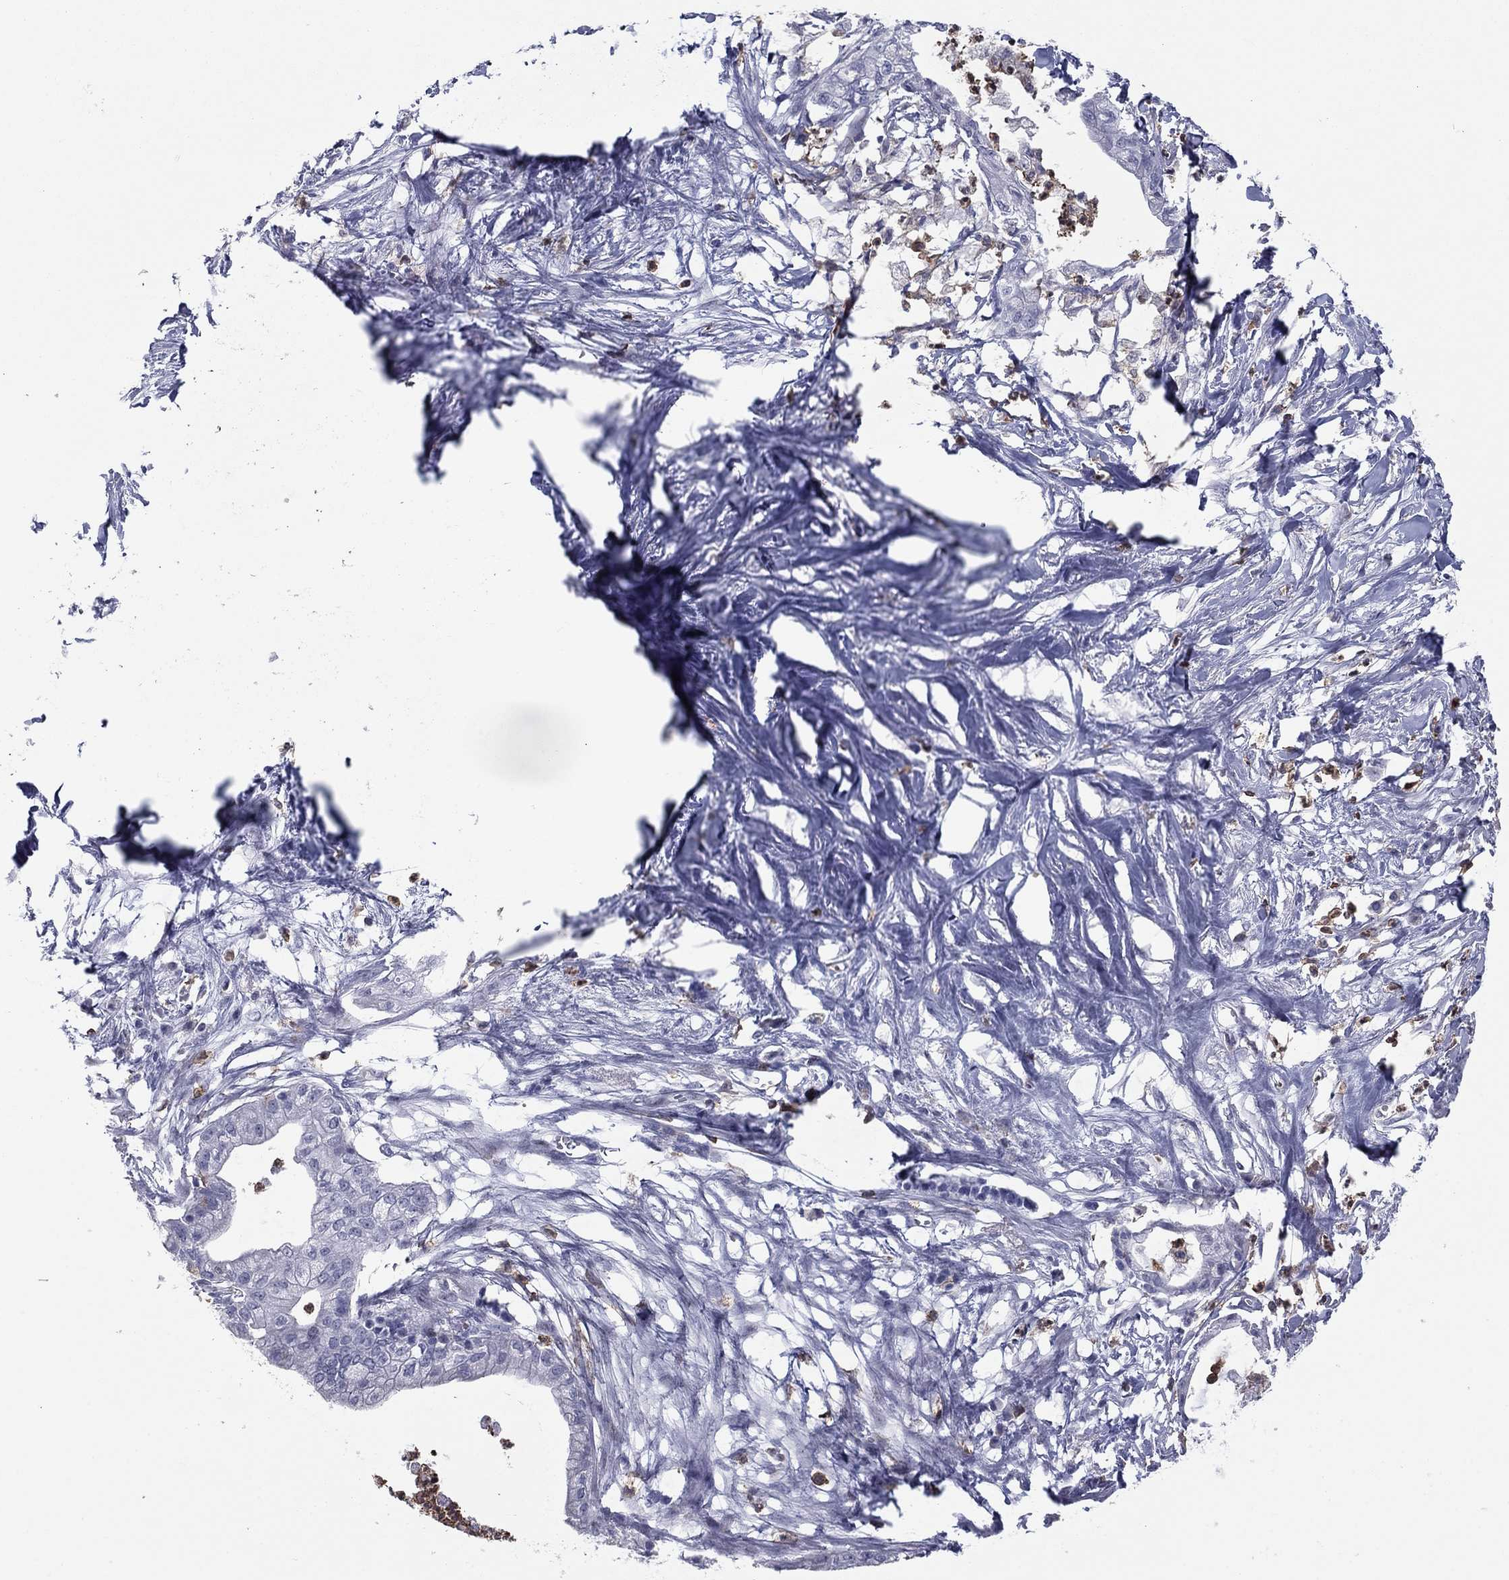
{"staining": {"intensity": "negative", "quantity": "none", "location": "none"}, "tissue": "pancreatic cancer", "cell_type": "Tumor cells", "image_type": "cancer", "snomed": [{"axis": "morphology", "description": "Normal tissue, NOS"}, {"axis": "morphology", "description": "Adenocarcinoma, NOS"}, {"axis": "topography", "description": "Pancreas"}], "caption": "Pancreatic cancer (adenocarcinoma) was stained to show a protein in brown. There is no significant positivity in tumor cells. The staining is performed using DAB (3,3'-diaminobenzidine) brown chromogen with nuclei counter-stained in using hematoxylin.", "gene": "ARHGAP27", "patient": {"sex": "female", "age": 58}}